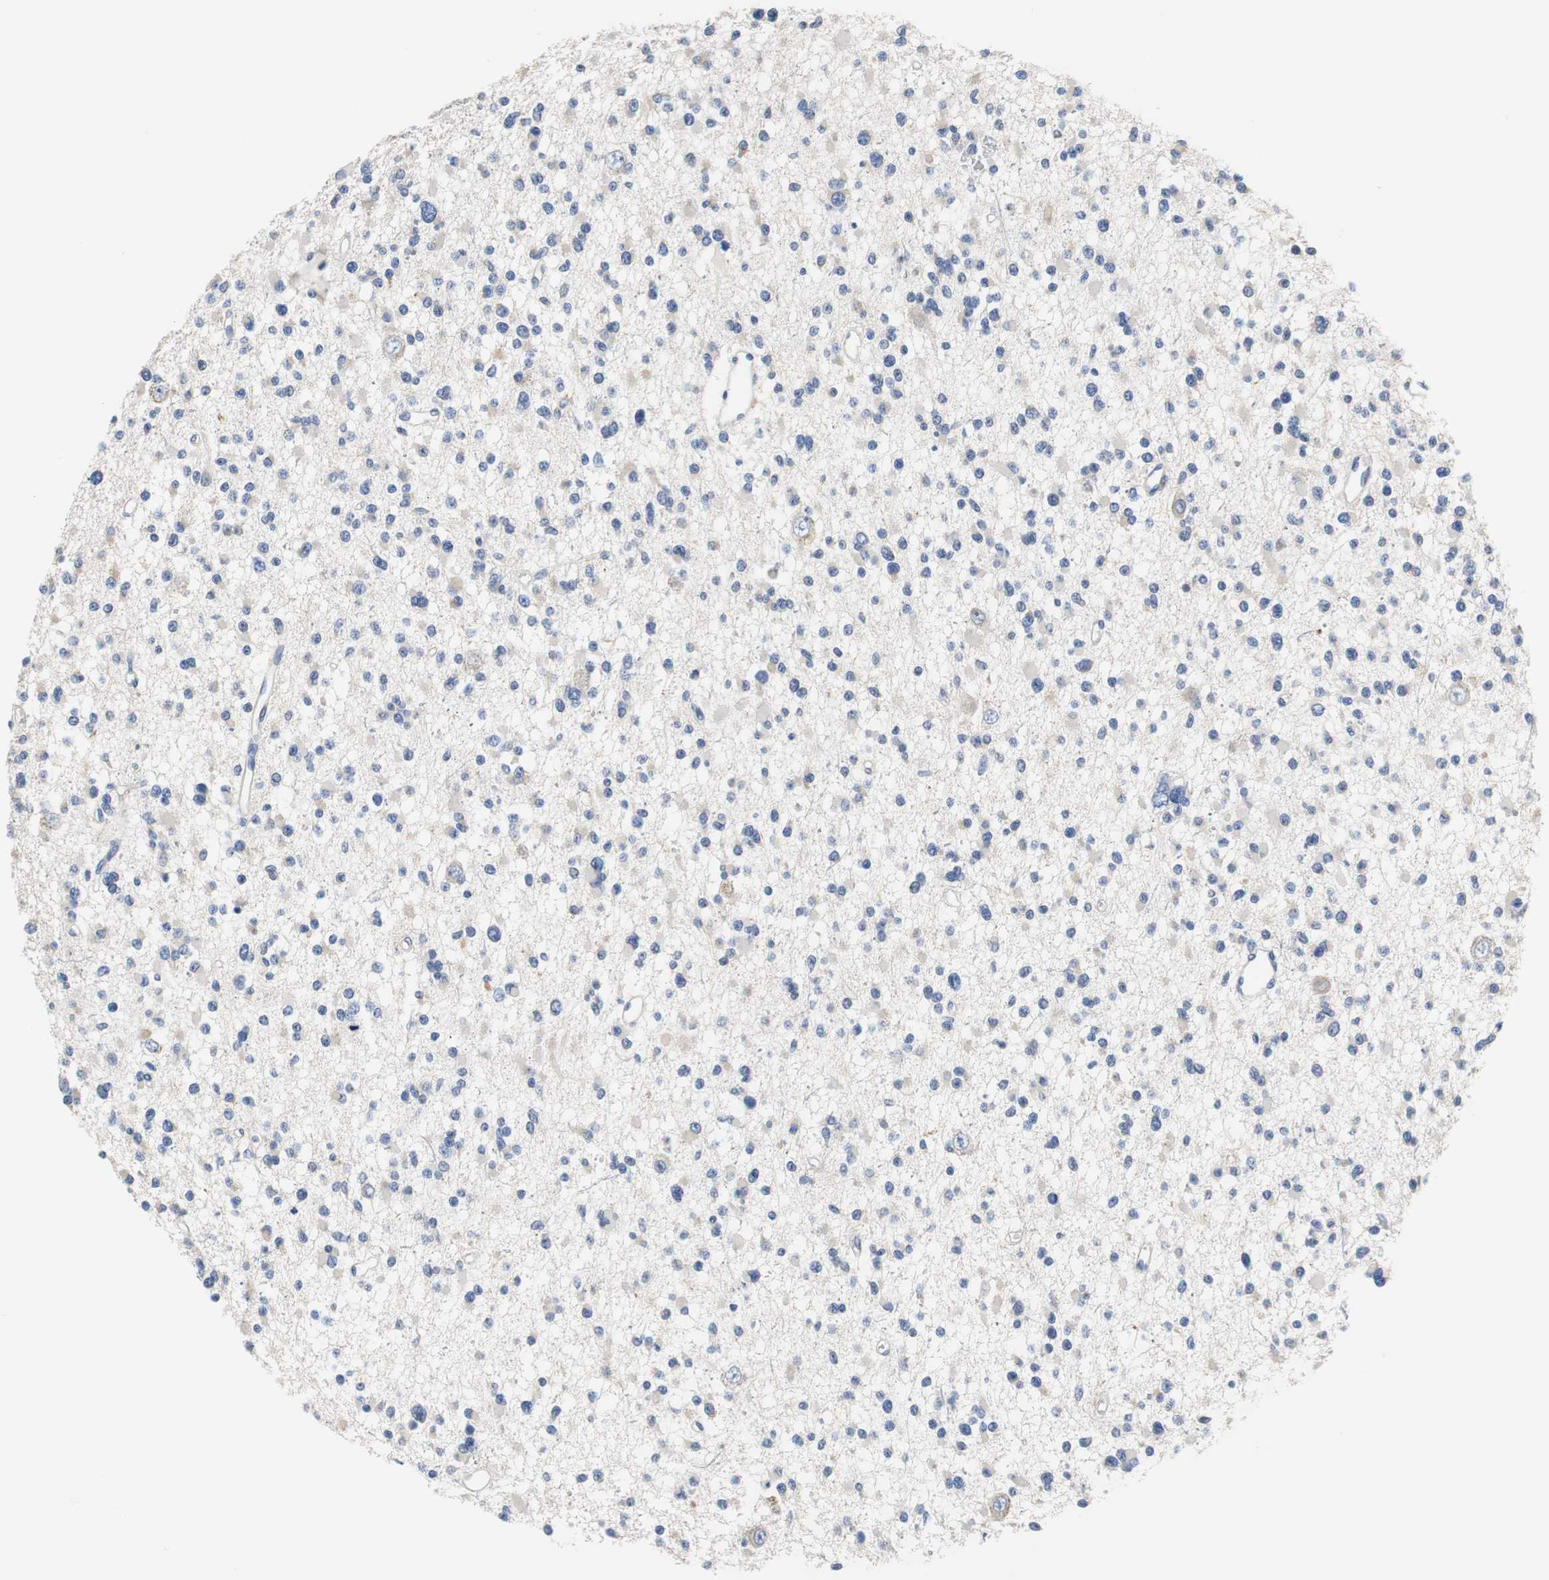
{"staining": {"intensity": "negative", "quantity": "none", "location": "none"}, "tissue": "glioma", "cell_type": "Tumor cells", "image_type": "cancer", "snomed": [{"axis": "morphology", "description": "Glioma, malignant, Low grade"}, {"axis": "topography", "description": "Brain"}], "caption": "This is a micrograph of IHC staining of glioma, which shows no staining in tumor cells. (DAB (3,3'-diaminobenzidine) IHC visualized using brightfield microscopy, high magnification).", "gene": "PCK1", "patient": {"sex": "female", "age": 22}}